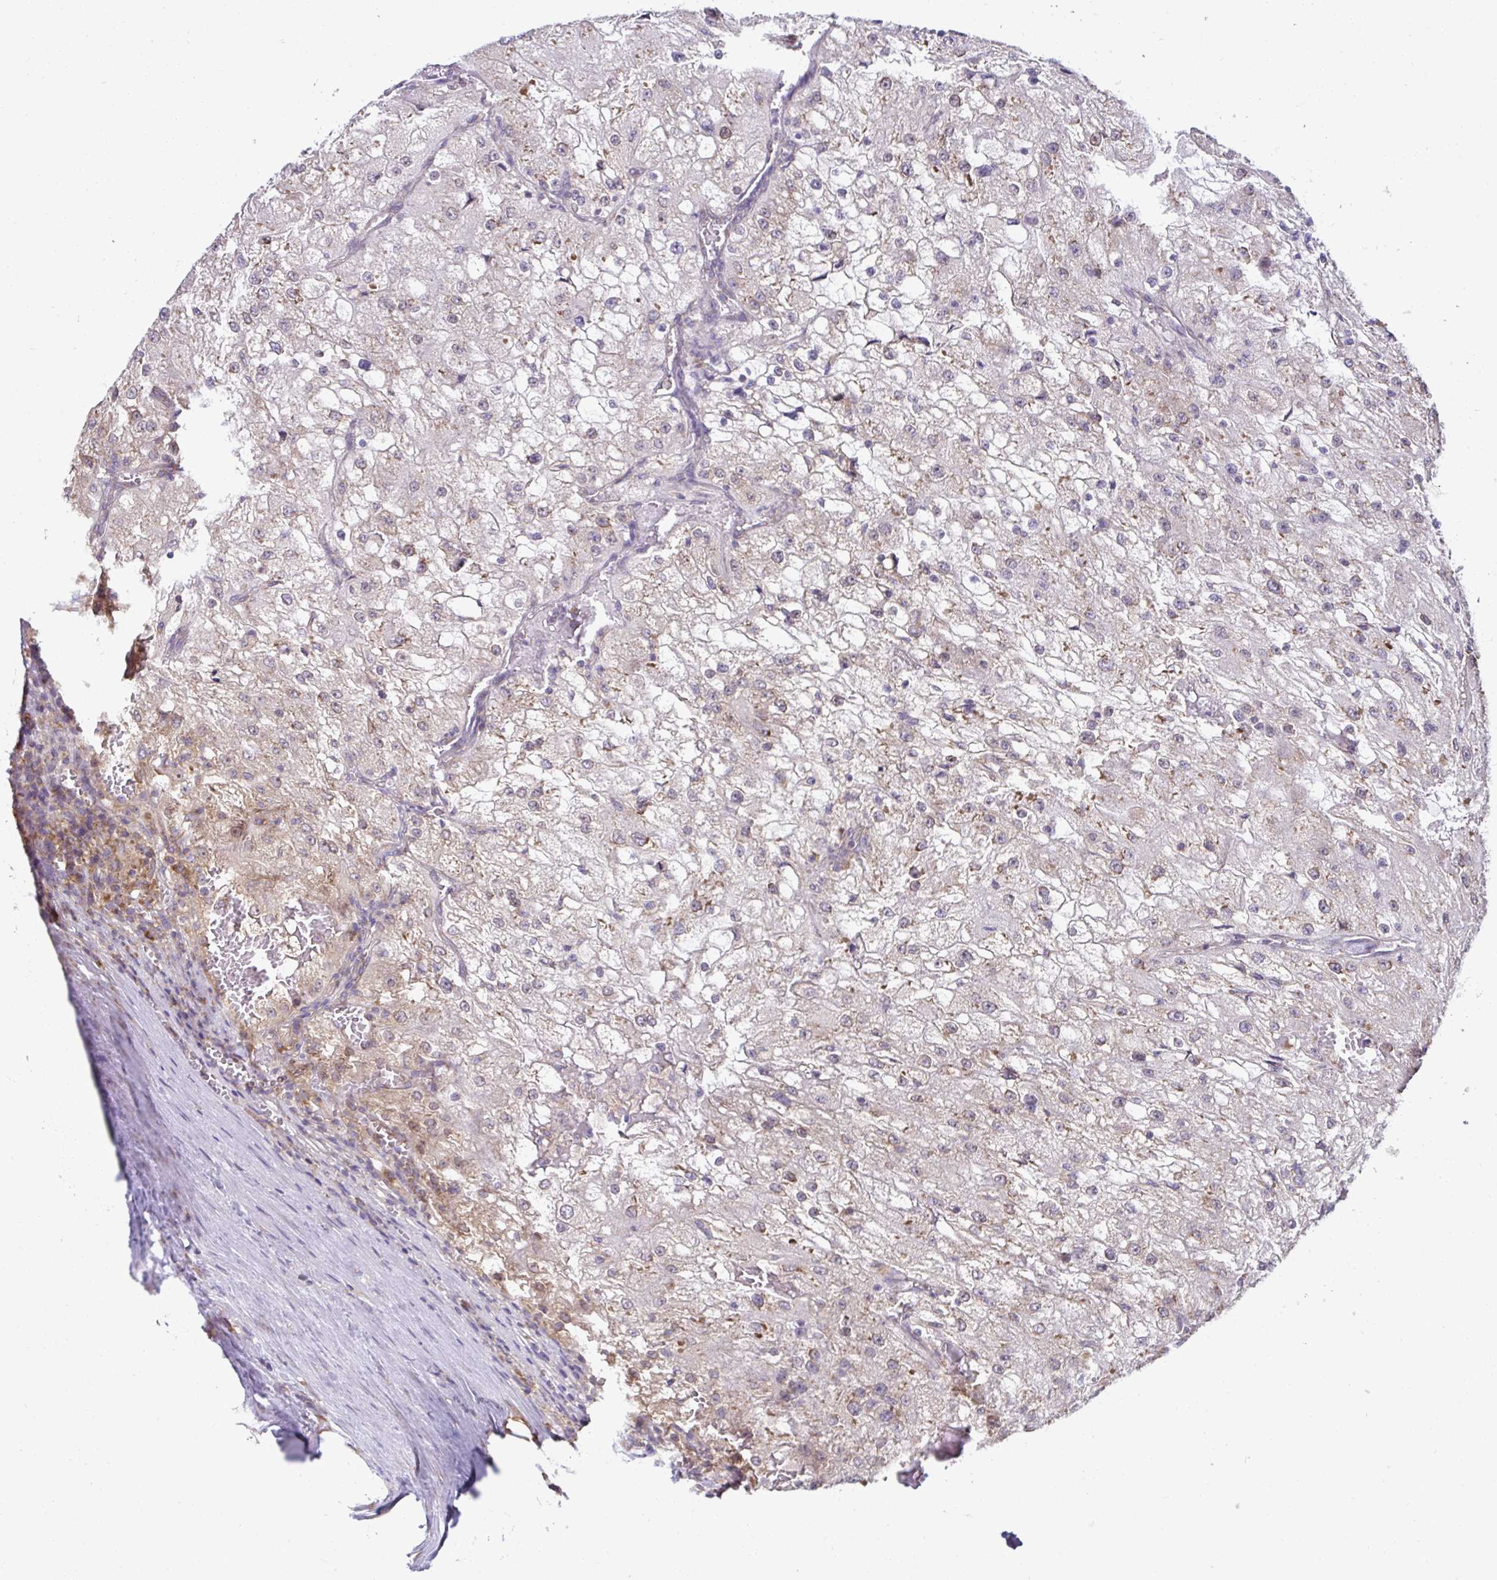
{"staining": {"intensity": "weak", "quantity": "<25%", "location": "cytoplasmic/membranous"}, "tissue": "renal cancer", "cell_type": "Tumor cells", "image_type": "cancer", "snomed": [{"axis": "morphology", "description": "Adenocarcinoma, NOS"}, {"axis": "topography", "description": "Kidney"}], "caption": "Human renal adenocarcinoma stained for a protein using immunohistochemistry displays no expression in tumor cells.", "gene": "RPS7", "patient": {"sex": "female", "age": 74}}